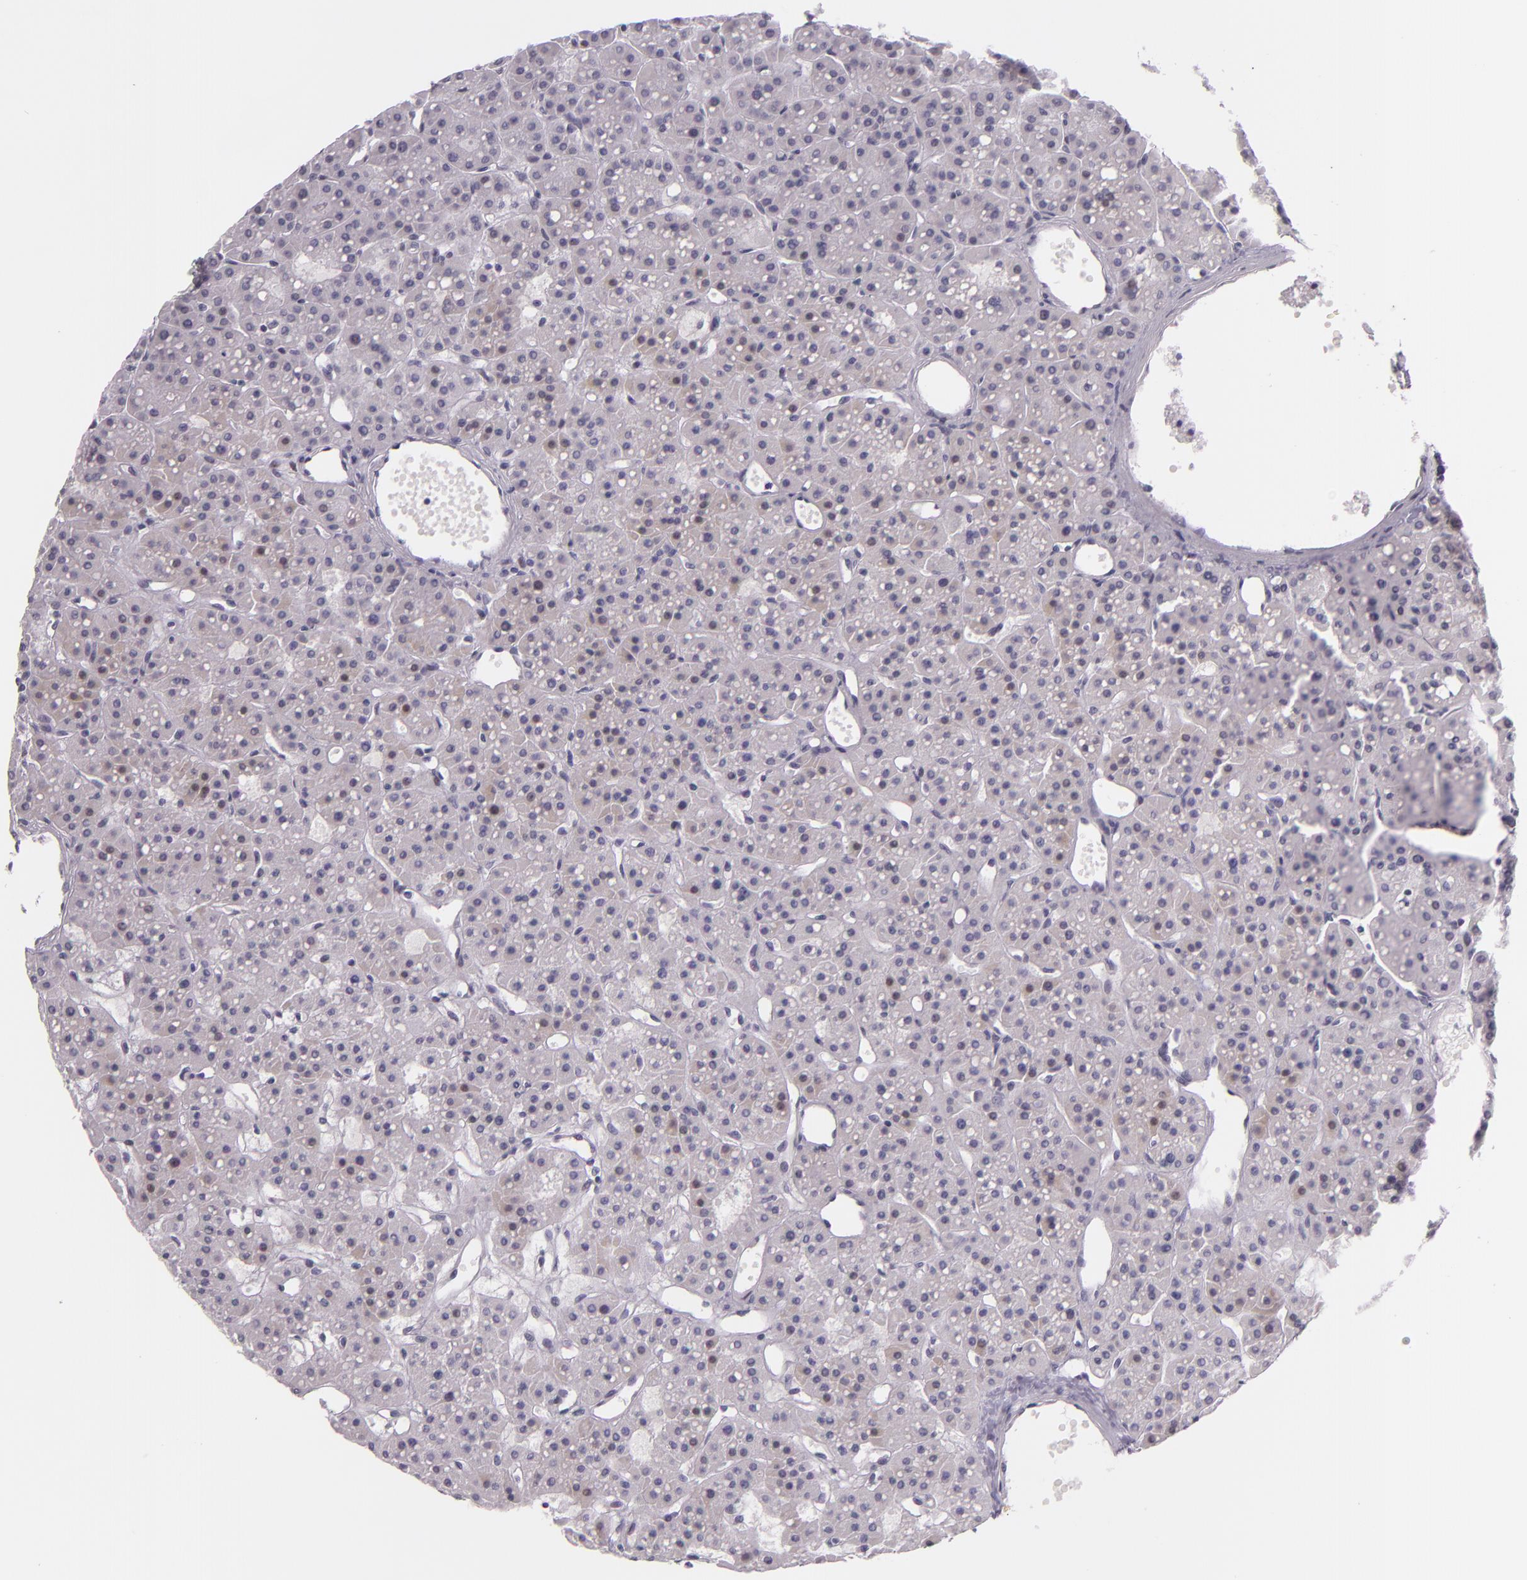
{"staining": {"intensity": "weak", "quantity": "<25%", "location": "cytoplasmic/membranous"}, "tissue": "parathyroid gland", "cell_type": "Glandular cells", "image_type": "normal", "snomed": [{"axis": "morphology", "description": "Normal tissue, NOS"}, {"axis": "topography", "description": "Parathyroid gland"}], "caption": "IHC of unremarkable parathyroid gland reveals no expression in glandular cells. The staining is performed using DAB (3,3'-diaminobenzidine) brown chromogen with nuclei counter-stained in using hematoxylin.", "gene": "HSP90AA1", "patient": {"sex": "female", "age": 76}}